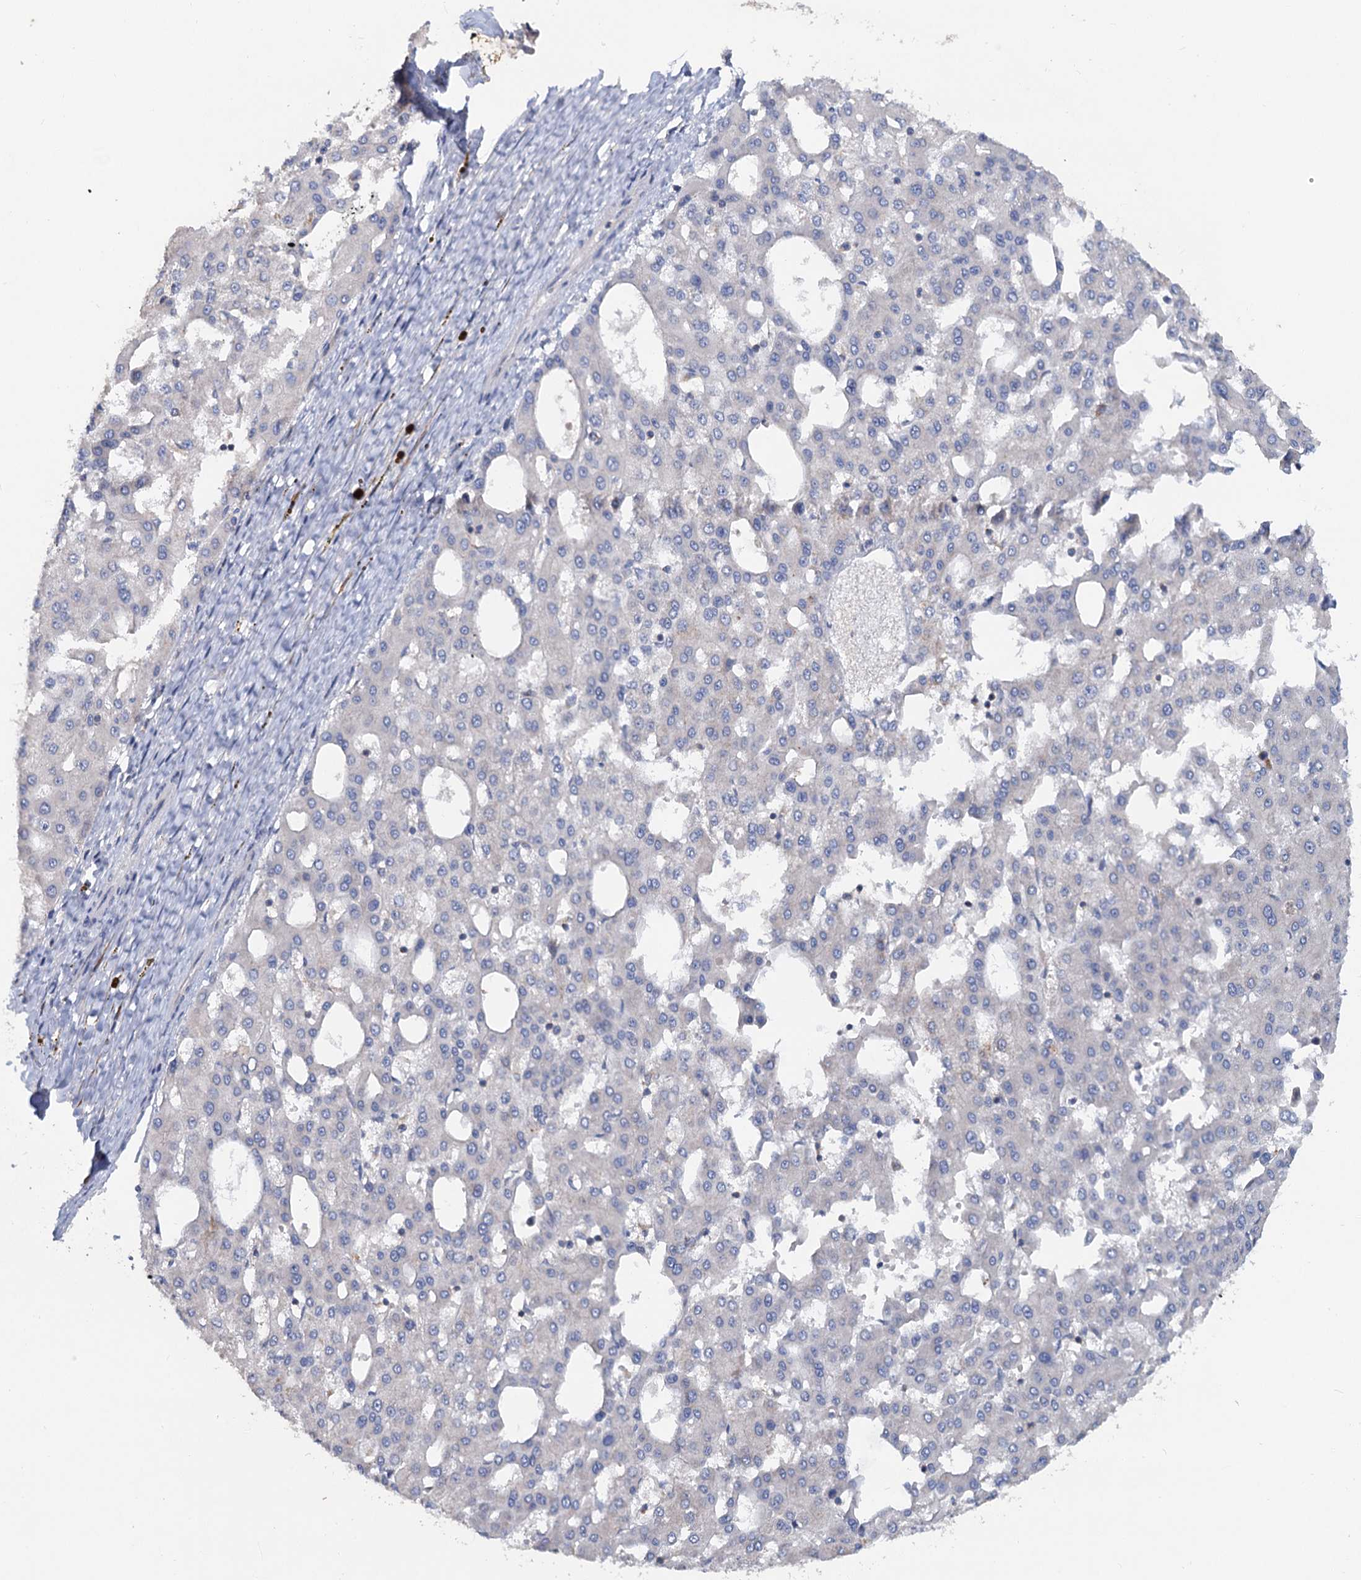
{"staining": {"intensity": "negative", "quantity": "none", "location": "none"}, "tissue": "liver cancer", "cell_type": "Tumor cells", "image_type": "cancer", "snomed": [{"axis": "morphology", "description": "Carcinoma, Hepatocellular, NOS"}, {"axis": "topography", "description": "Liver"}], "caption": "The micrograph reveals no staining of tumor cells in liver cancer. The staining was performed using DAB (3,3'-diaminobenzidine) to visualize the protein expression in brown, while the nuclei were stained in blue with hematoxylin (Magnification: 20x).", "gene": "LRCH4", "patient": {"sex": "male", "age": 47}}